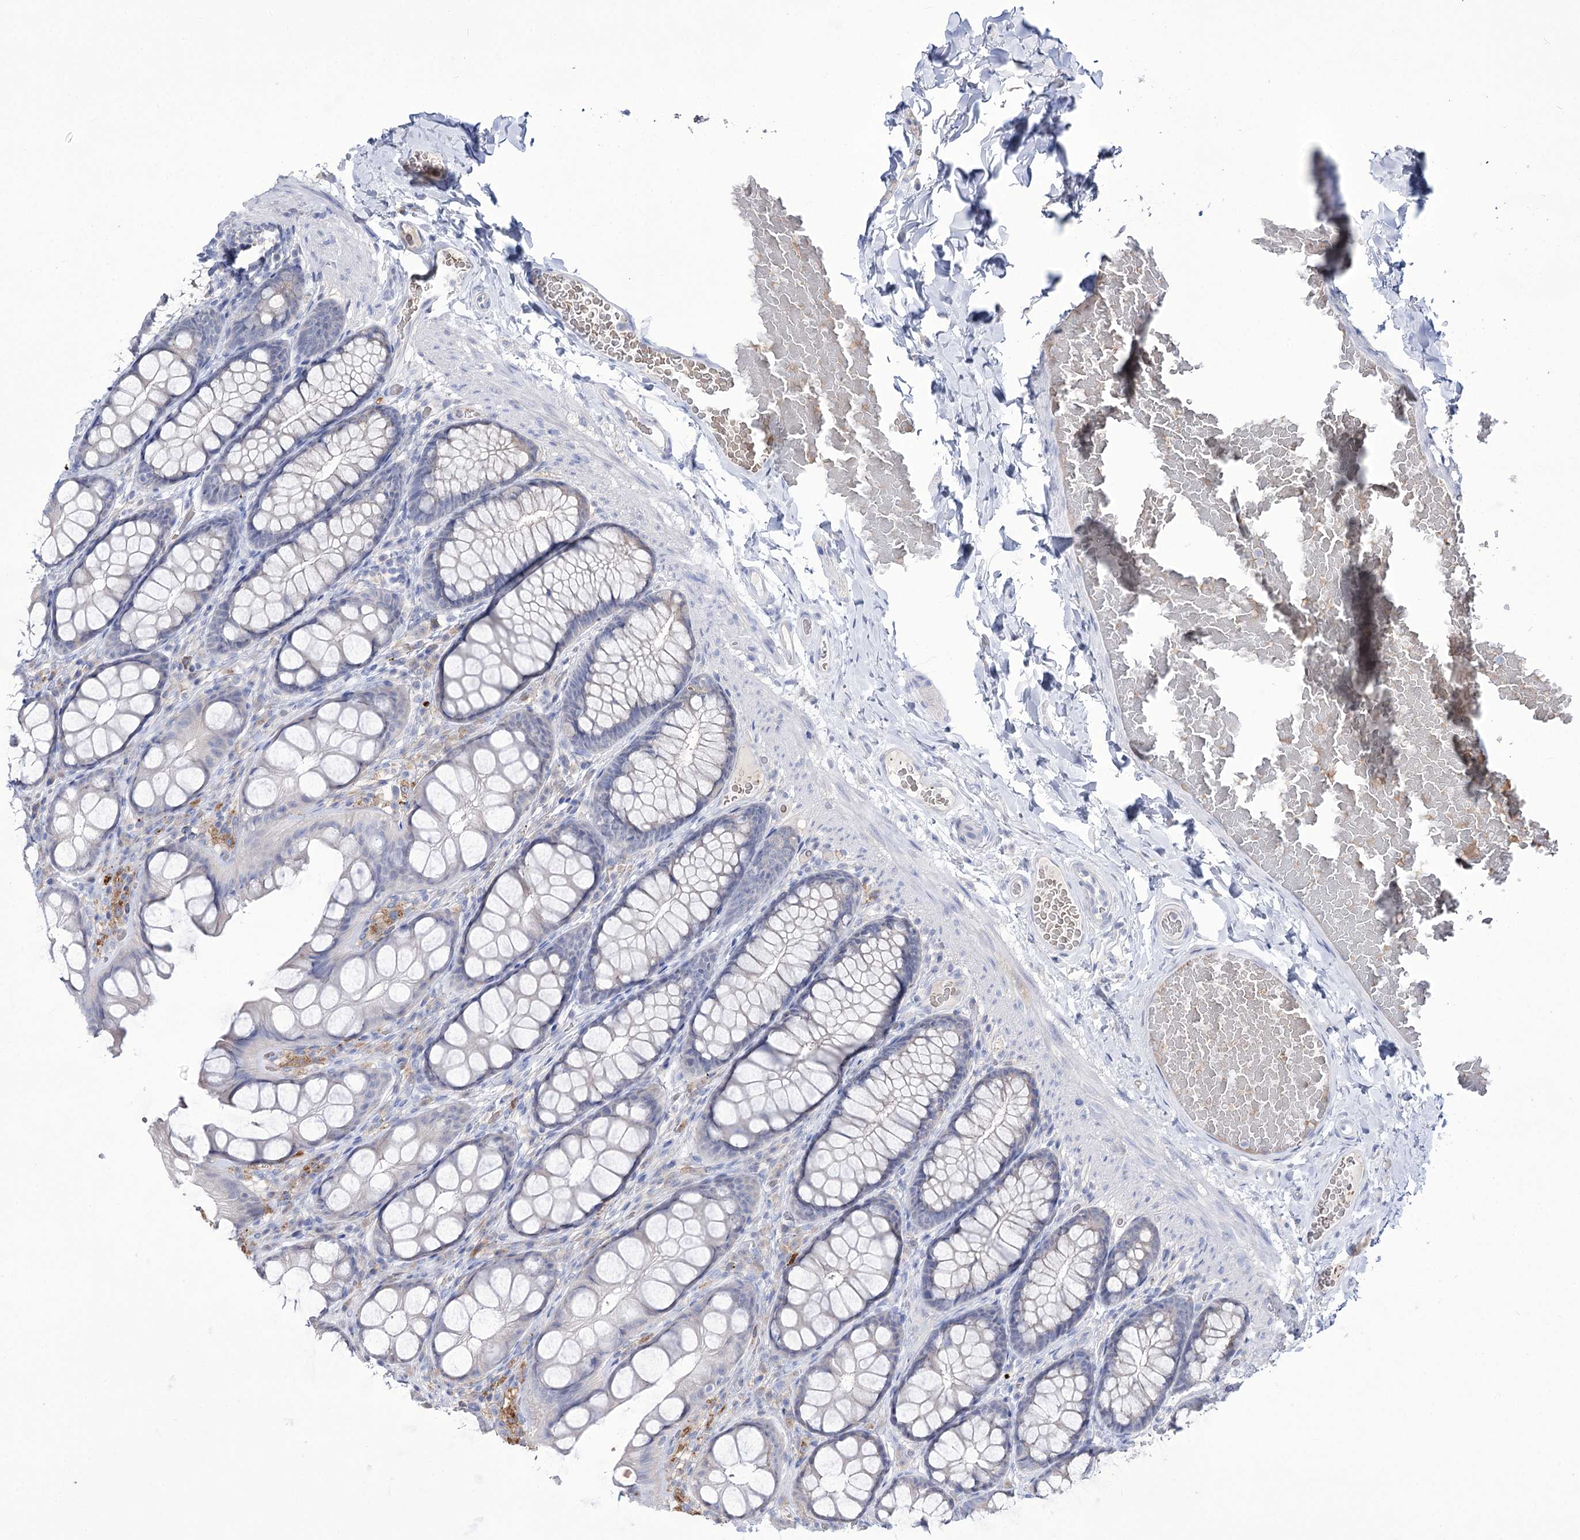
{"staining": {"intensity": "negative", "quantity": "none", "location": "none"}, "tissue": "colon", "cell_type": "Endothelial cells", "image_type": "normal", "snomed": [{"axis": "morphology", "description": "Normal tissue, NOS"}, {"axis": "topography", "description": "Colon"}], "caption": "Colon was stained to show a protein in brown. There is no significant positivity in endothelial cells.", "gene": "ZNF622", "patient": {"sex": "male", "age": 47}}